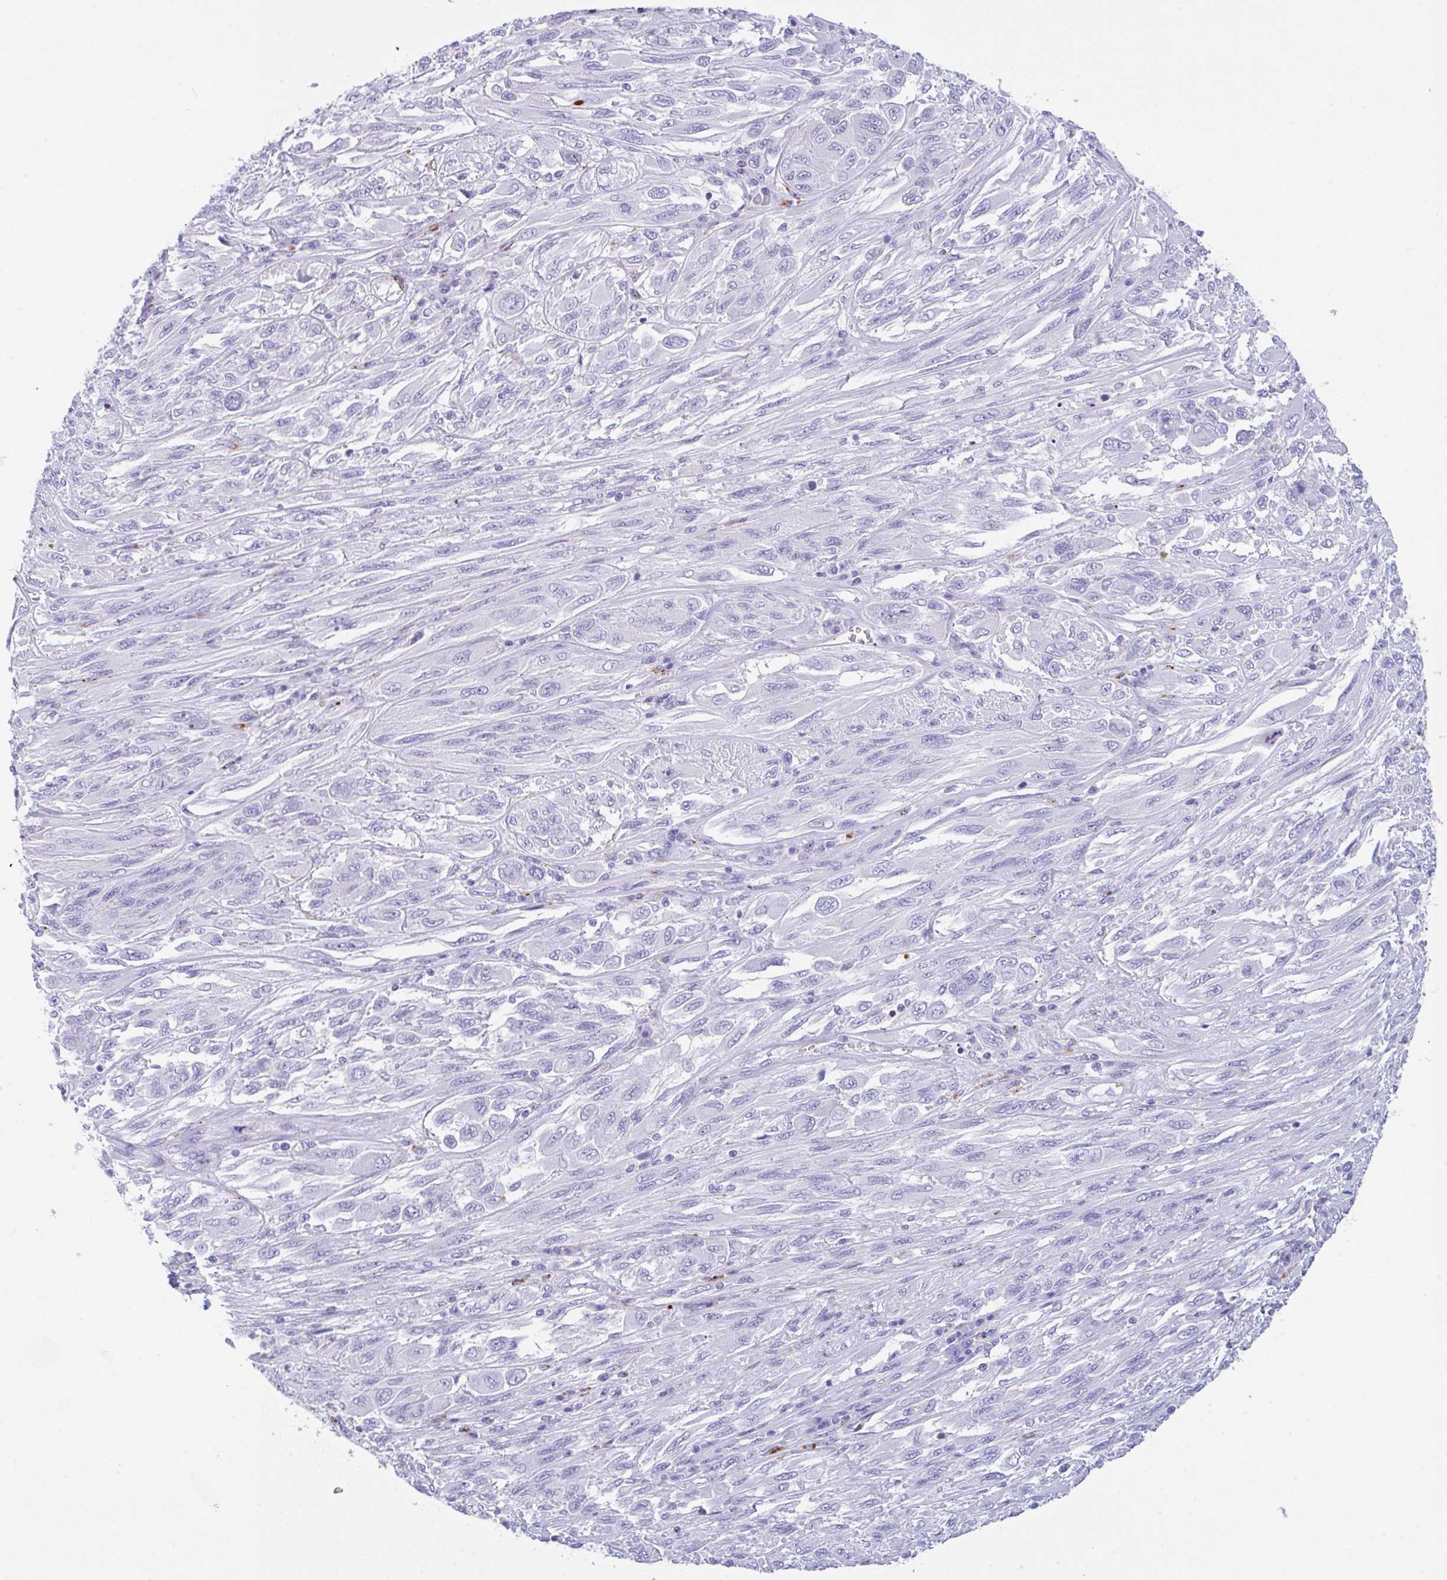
{"staining": {"intensity": "negative", "quantity": "none", "location": "none"}, "tissue": "melanoma", "cell_type": "Tumor cells", "image_type": "cancer", "snomed": [{"axis": "morphology", "description": "Malignant melanoma, NOS"}, {"axis": "topography", "description": "Skin"}], "caption": "This is an immunohistochemistry micrograph of human malignant melanoma. There is no expression in tumor cells.", "gene": "NDUFAF8", "patient": {"sex": "female", "age": 91}}